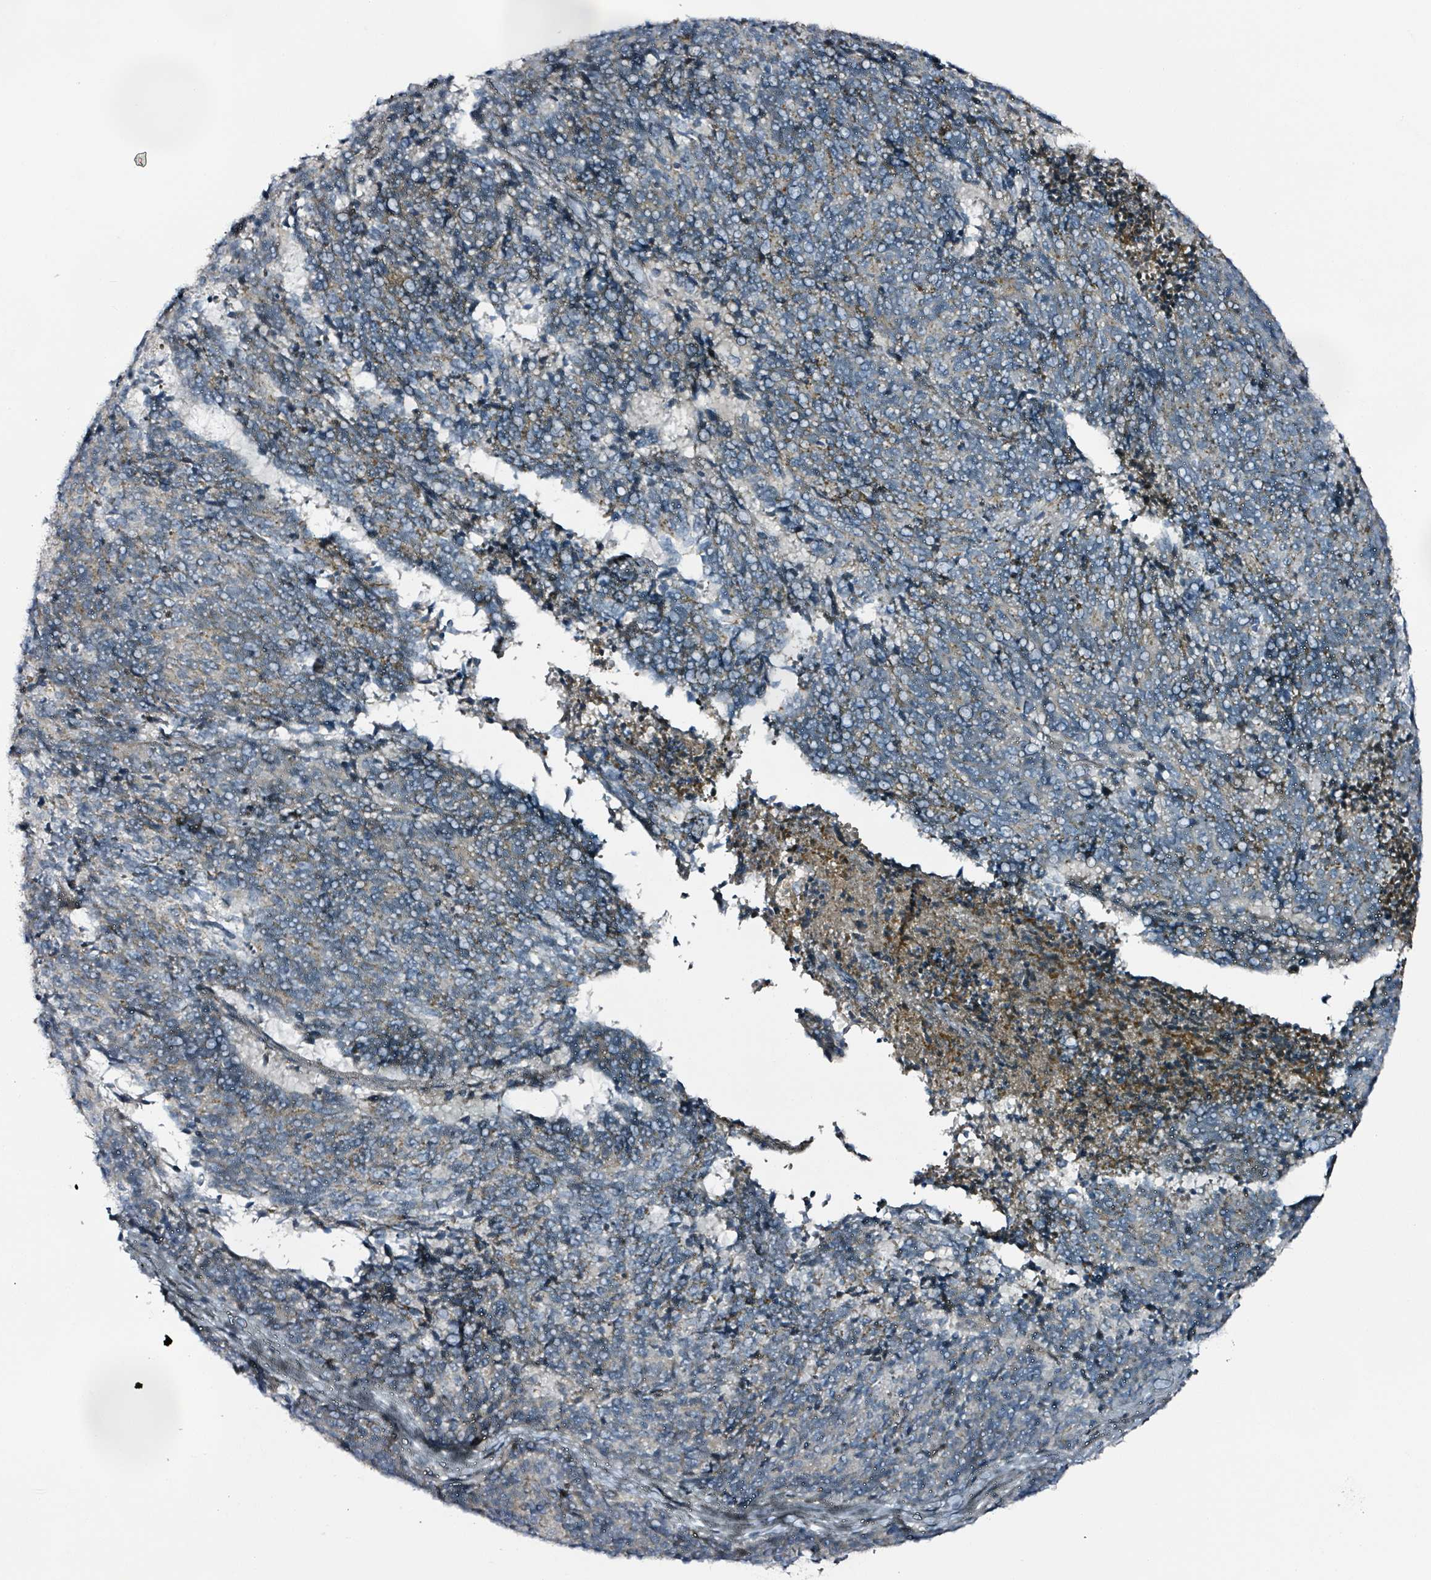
{"staining": {"intensity": "negative", "quantity": "none", "location": "none"}, "tissue": "cervical cancer", "cell_type": "Tumor cells", "image_type": "cancer", "snomed": [{"axis": "morphology", "description": "Squamous cell carcinoma, NOS"}, {"axis": "topography", "description": "Cervix"}], "caption": "Tumor cells show no significant protein positivity in cervical cancer. (DAB IHC visualized using brightfield microscopy, high magnification).", "gene": "B3GAT3", "patient": {"sex": "female", "age": 29}}